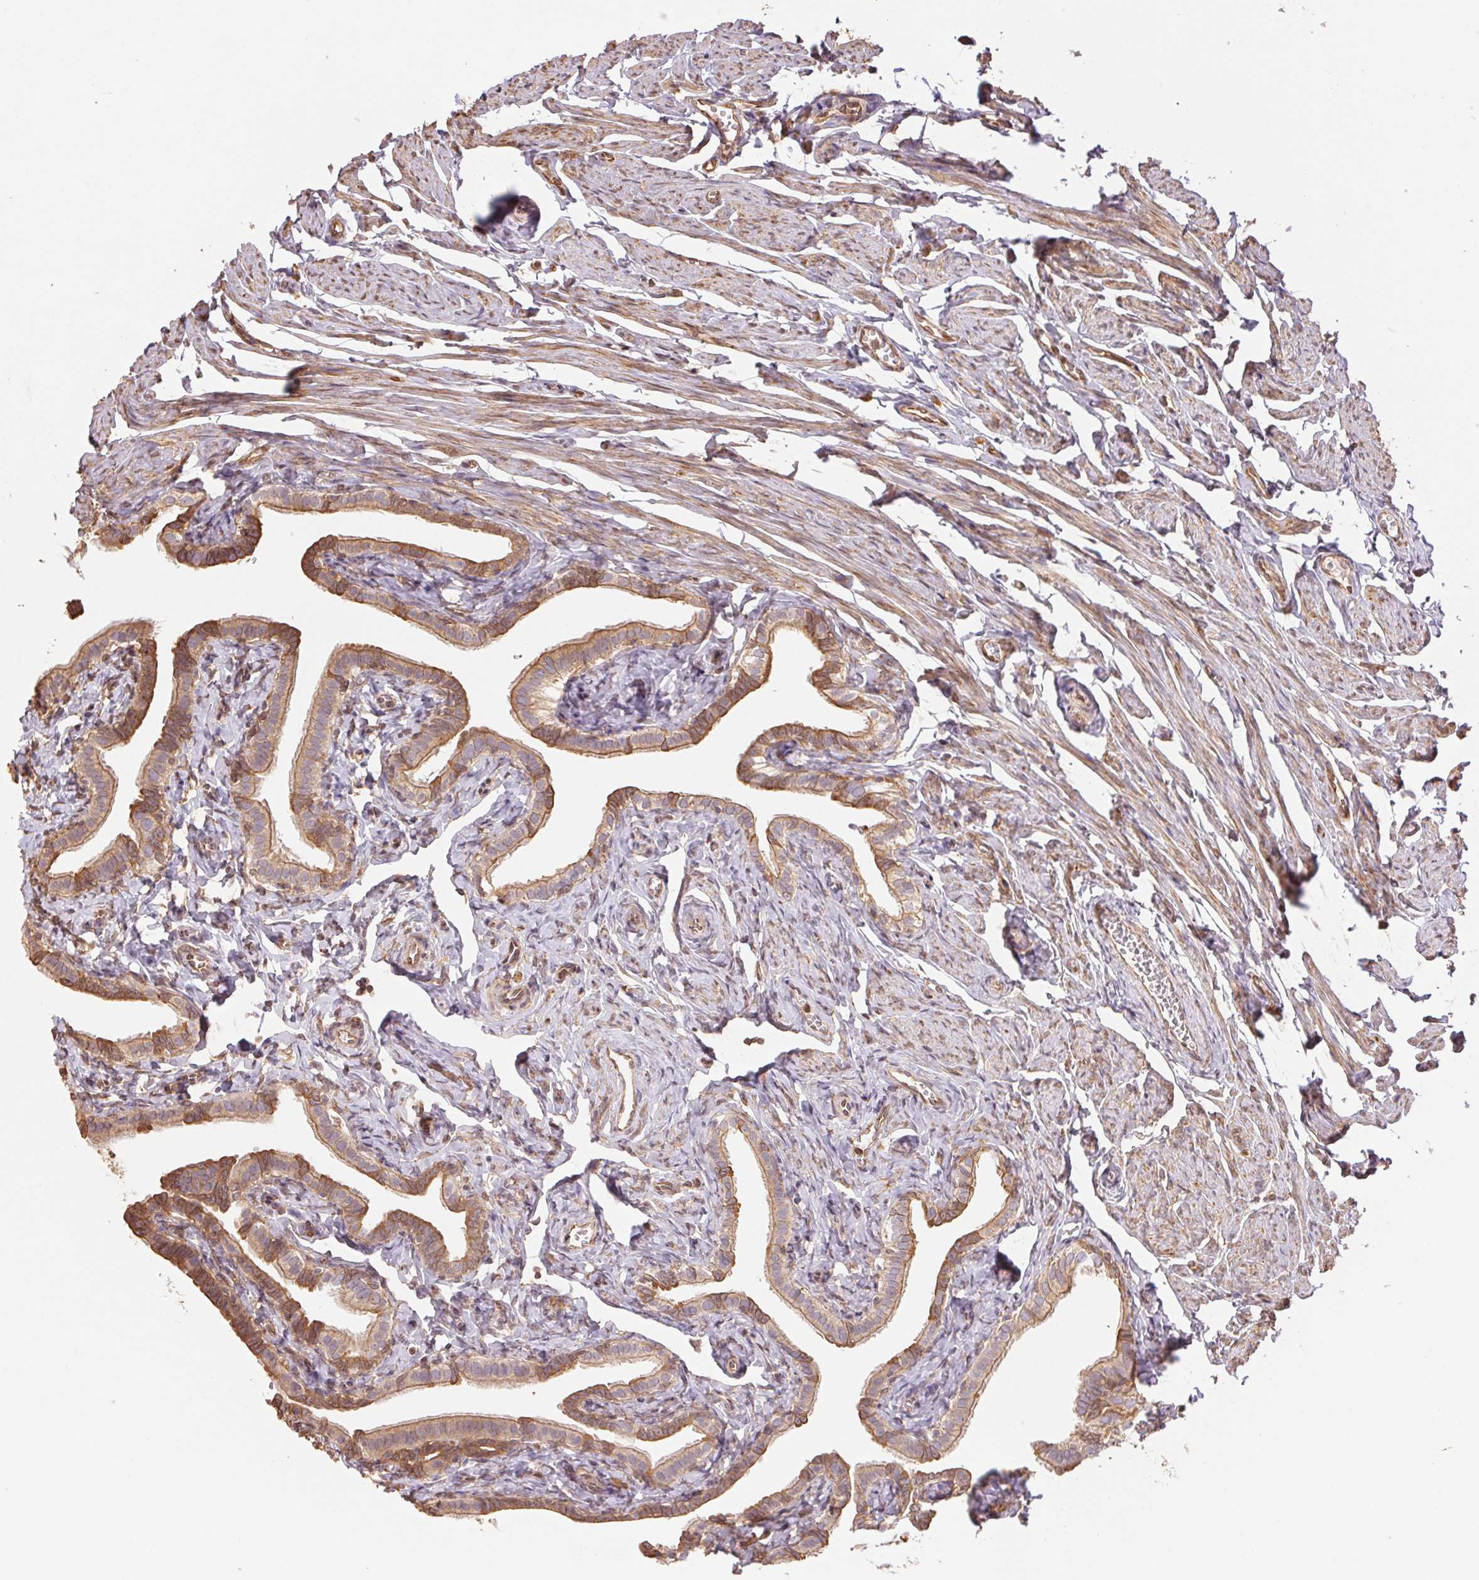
{"staining": {"intensity": "moderate", "quantity": ">75%", "location": "cytoplasmic/membranous"}, "tissue": "fallopian tube", "cell_type": "Glandular cells", "image_type": "normal", "snomed": [{"axis": "morphology", "description": "Normal tissue, NOS"}, {"axis": "topography", "description": "Fallopian tube"}], "caption": "Benign fallopian tube exhibits moderate cytoplasmic/membranous expression in approximately >75% of glandular cells.", "gene": "C6orf163", "patient": {"sex": "female", "age": 41}}